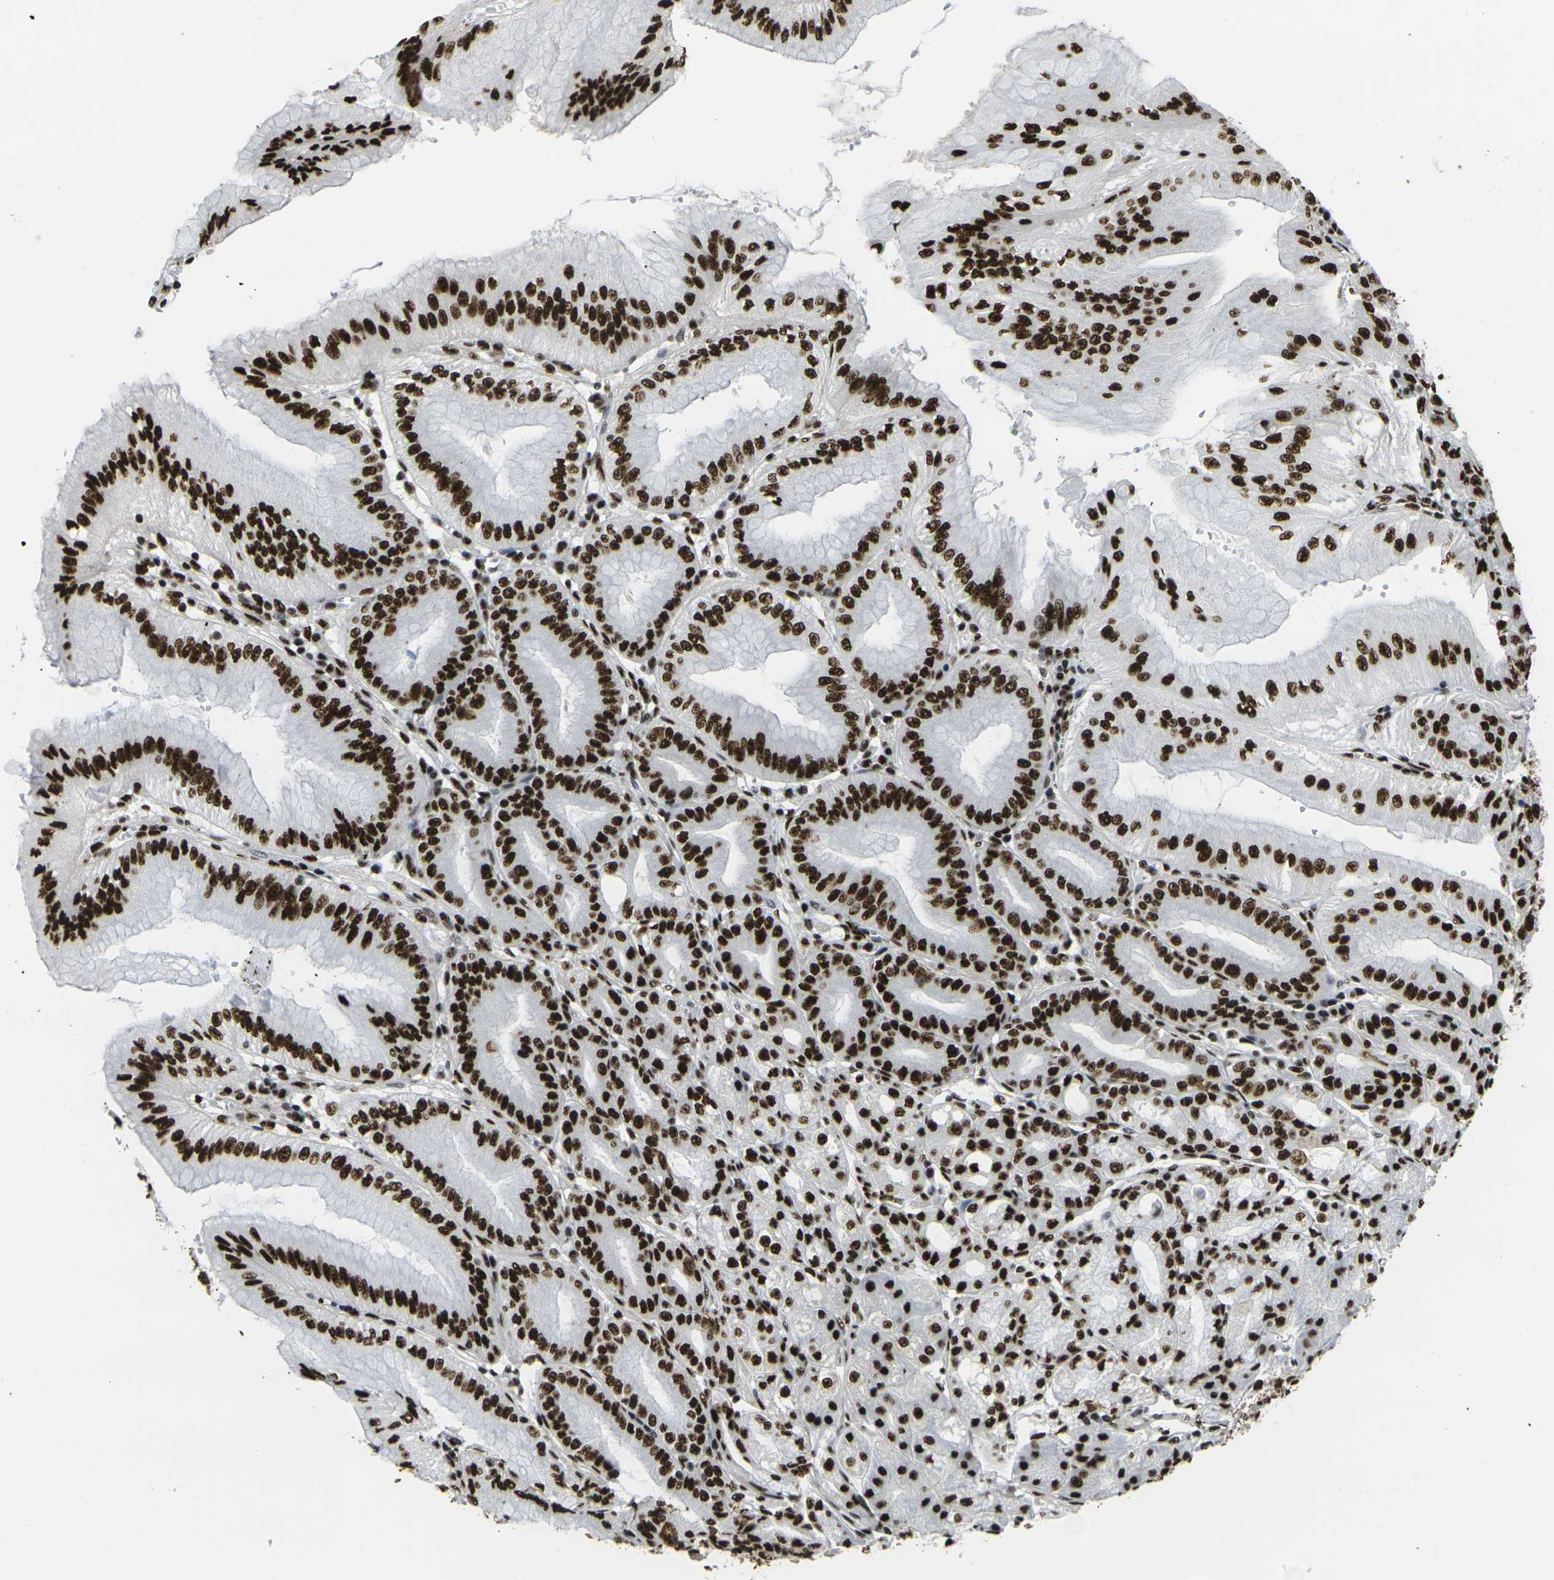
{"staining": {"intensity": "strong", "quantity": ">75%", "location": "nuclear"}, "tissue": "stomach", "cell_type": "Glandular cells", "image_type": "normal", "snomed": [{"axis": "morphology", "description": "Normal tissue, NOS"}, {"axis": "topography", "description": "Stomach, lower"}], "caption": "Protein staining reveals strong nuclear positivity in approximately >75% of glandular cells in unremarkable stomach.", "gene": "SMARCC1", "patient": {"sex": "male", "age": 71}}